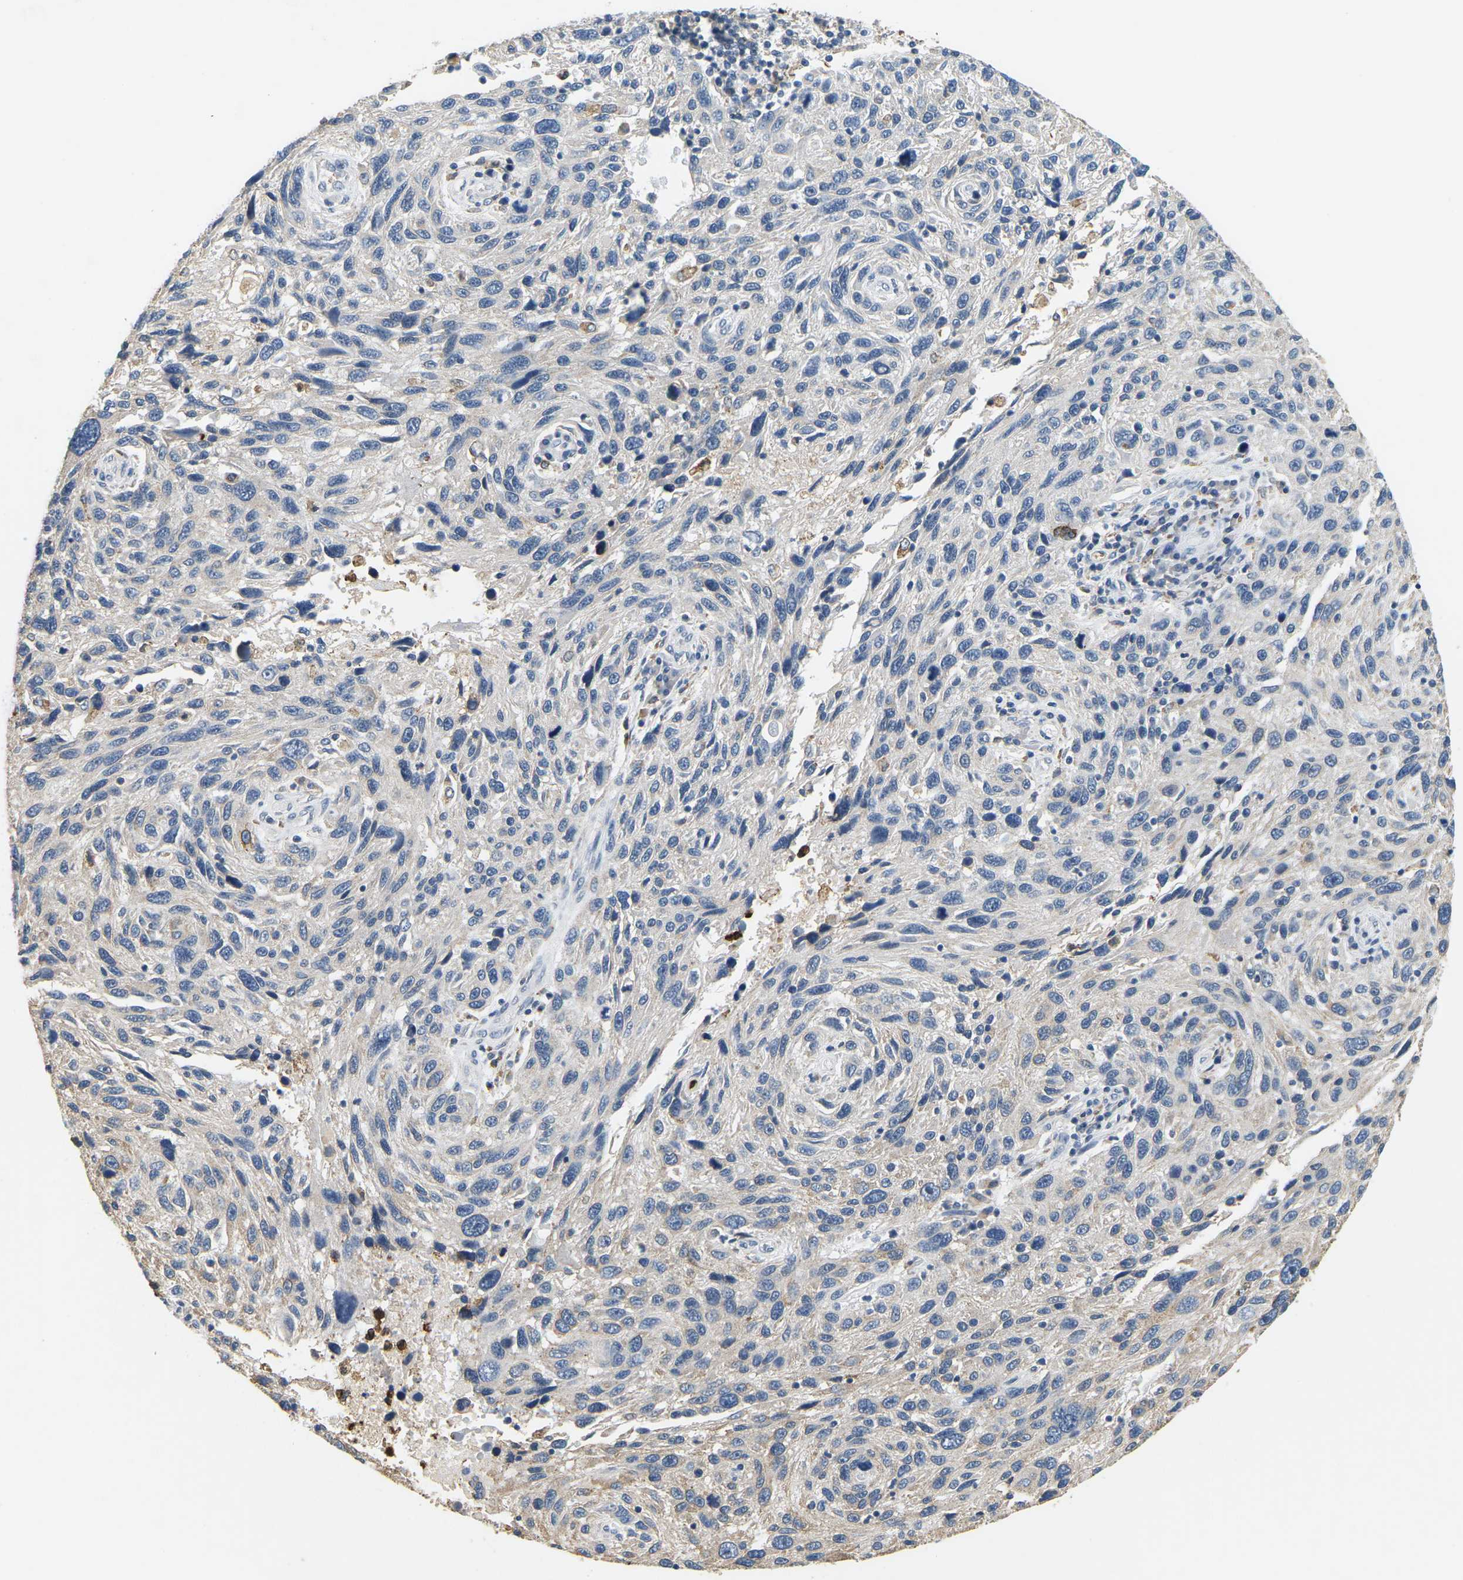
{"staining": {"intensity": "negative", "quantity": "none", "location": "none"}, "tissue": "melanoma", "cell_type": "Tumor cells", "image_type": "cancer", "snomed": [{"axis": "morphology", "description": "Malignant melanoma, NOS"}, {"axis": "topography", "description": "Skin"}], "caption": "Immunohistochemistry micrograph of neoplastic tissue: human malignant melanoma stained with DAB reveals no significant protein positivity in tumor cells.", "gene": "ADM", "patient": {"sex": "male", "age": 53}}